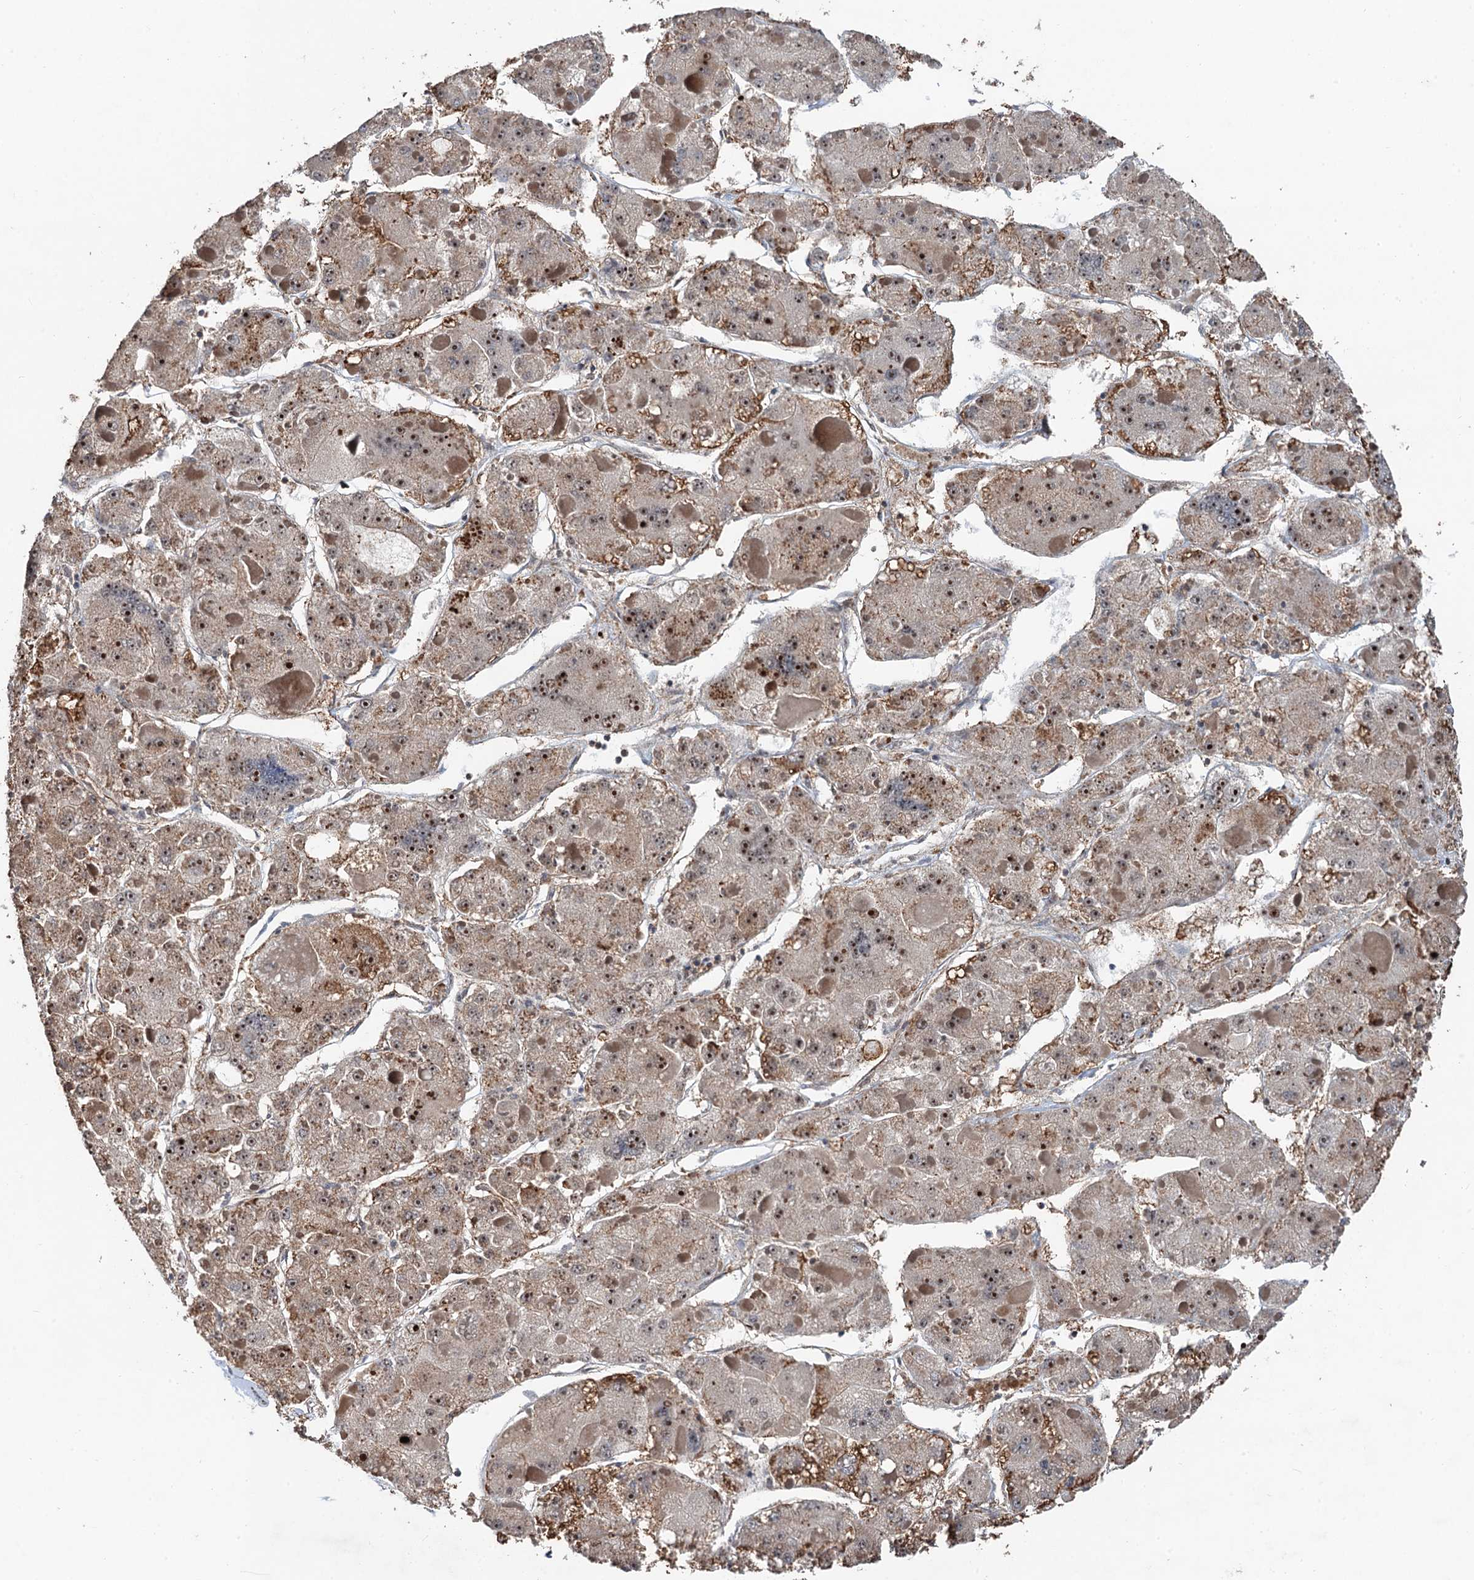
{"staining": {"intensity": "moderate", "quantity": ">75%", "location": "cytoplasmic/membranous,nuclear"}, "tissue": "liver cancer", "cell_type": "Tumor cells", "image_type": "cancer", "snomed": [{"axis": "morphology", "description": "Carcinoma, Hepatocellular, NOS"}, {"axis": "topography", "description": "Liver"}], "caption": "This is an image of immunohistochemistry staining of liver hepatocellular carcinoma, which shows moderate positivity in the cytoplasmic/membranous and nuclear of tumor cells.", "gene": "TMA16", "patient": {"sex": "female", "age": 73}}